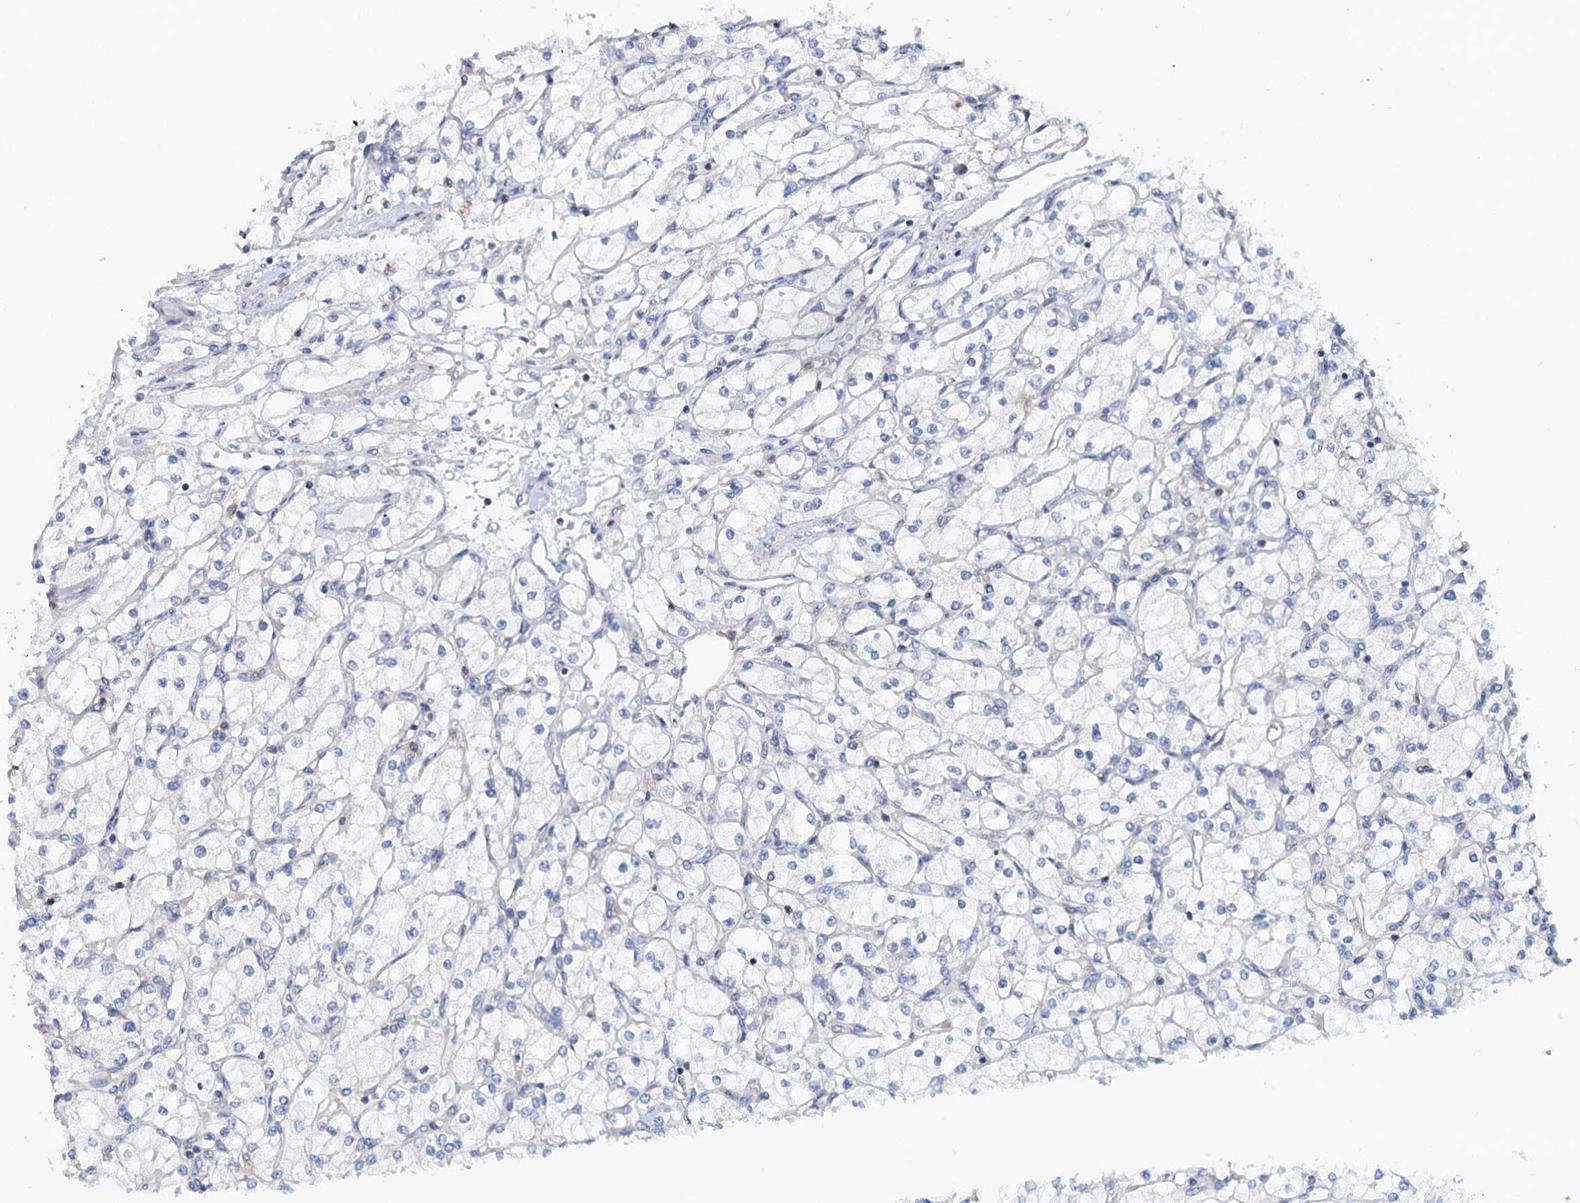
{"staining": {"intensity": "negative", "quantity": "none", "location": "none"}, "tissue": "renal cancer", "cell_type": "Tumor cells", "image_type": "cancer", "snomed": [{"axis": "morphology", "description": "Adenocarcinoma, NOS"}, {"axis": "topography", "description": "Kidney"}], "caption": "Tumor cells show no significant protein expression in renal cancer (adenocarcinoma).", "gene": "LRCH4", "patient": {"sex": "male", "age": 80}}